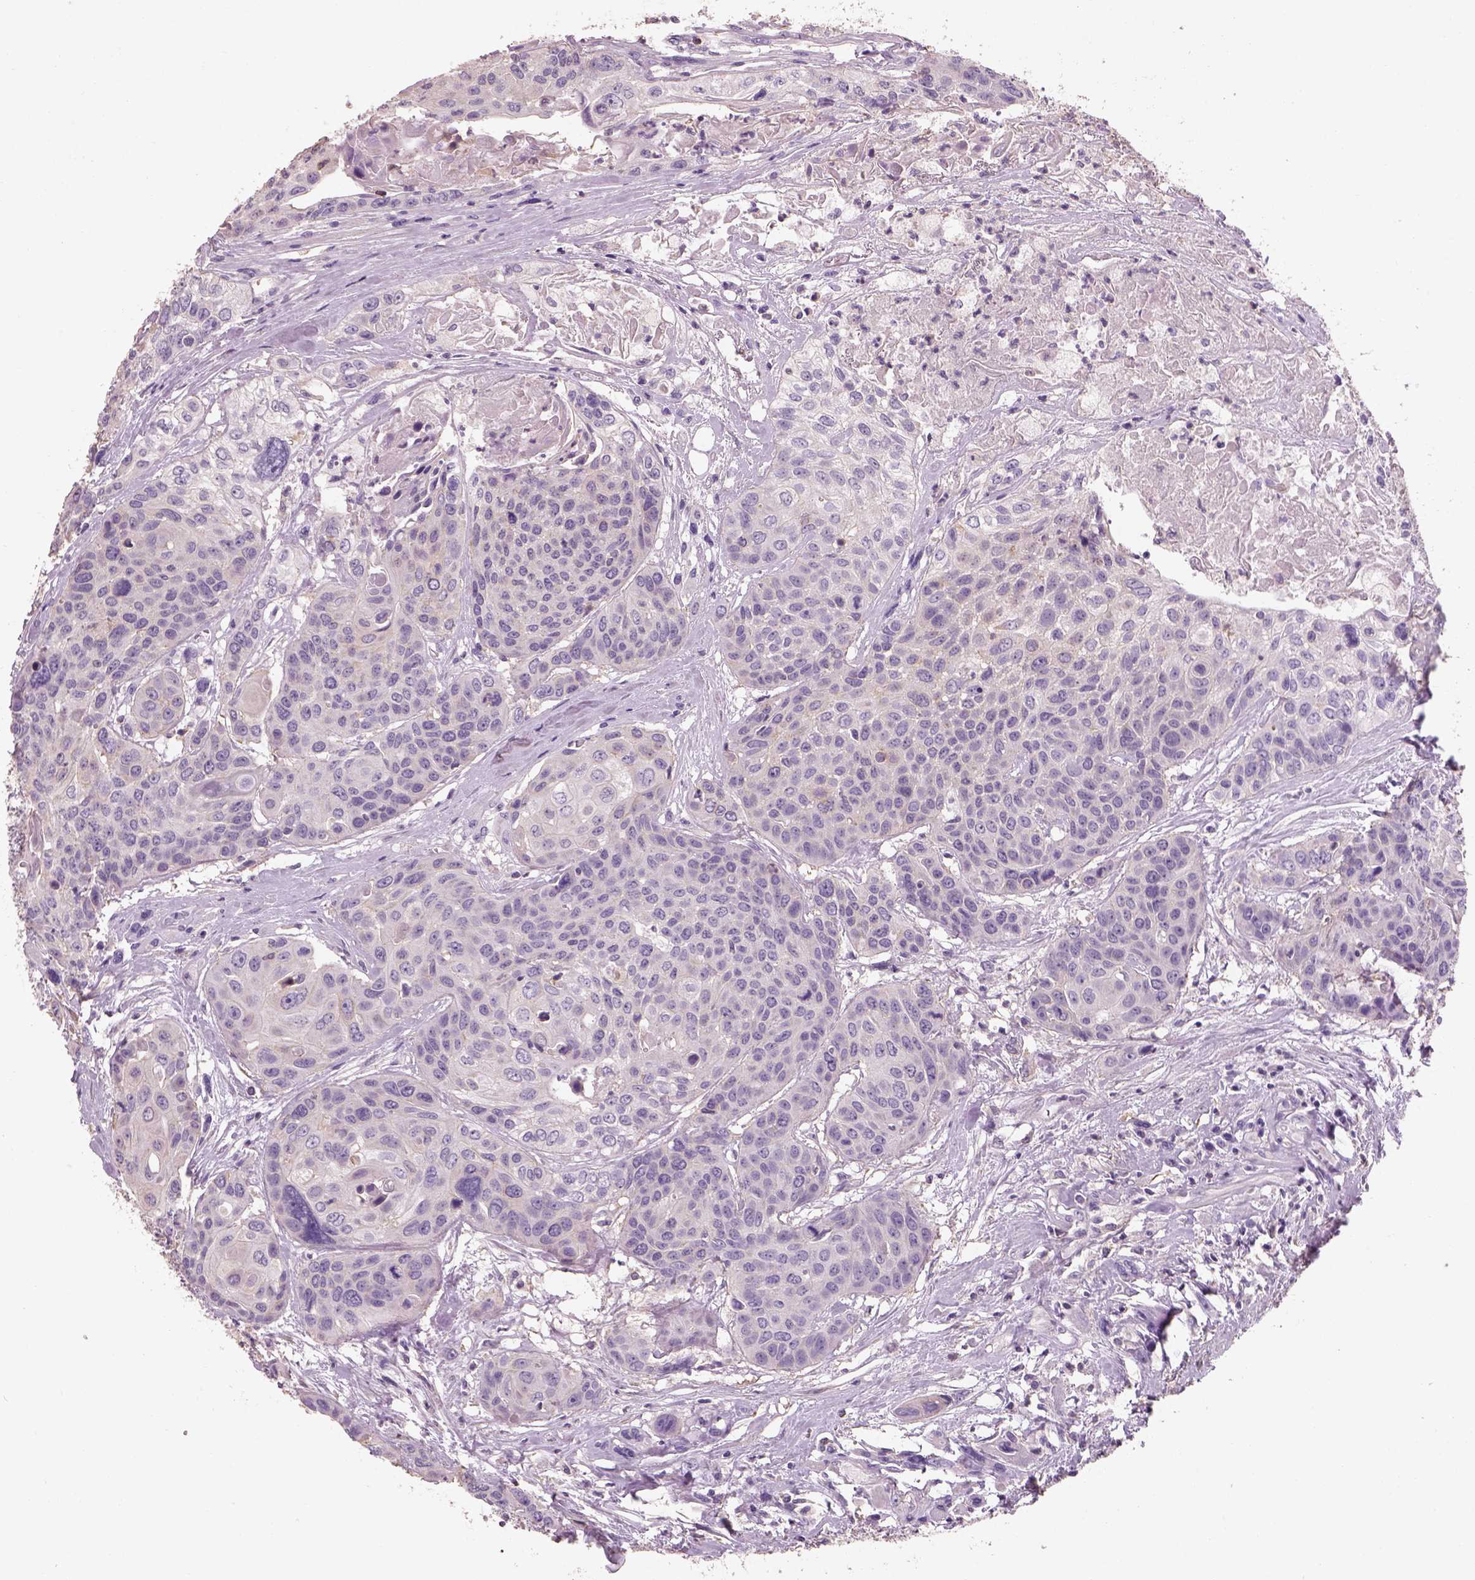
{"staining": {"intensity": "negative", "quantity": "none", "location": "none"}, "tissue": "head and neck cancer", "cell_type": "Tumor cells", "image_type": "cancer", "snomed": [{"axis": "morphology", "description": "Squamous cell carcinoma, NOS"}, {"axis": "topography", "description": "Oral tissue"}, {"axis": "topography", "description": "Head-Neck"}], "caption": "Tumor cells are negative for protein expression in human head and neck squamous cell carcinoma.", "gene": "OTUD6A", "patient": {"sex": "male", "age": 56}}